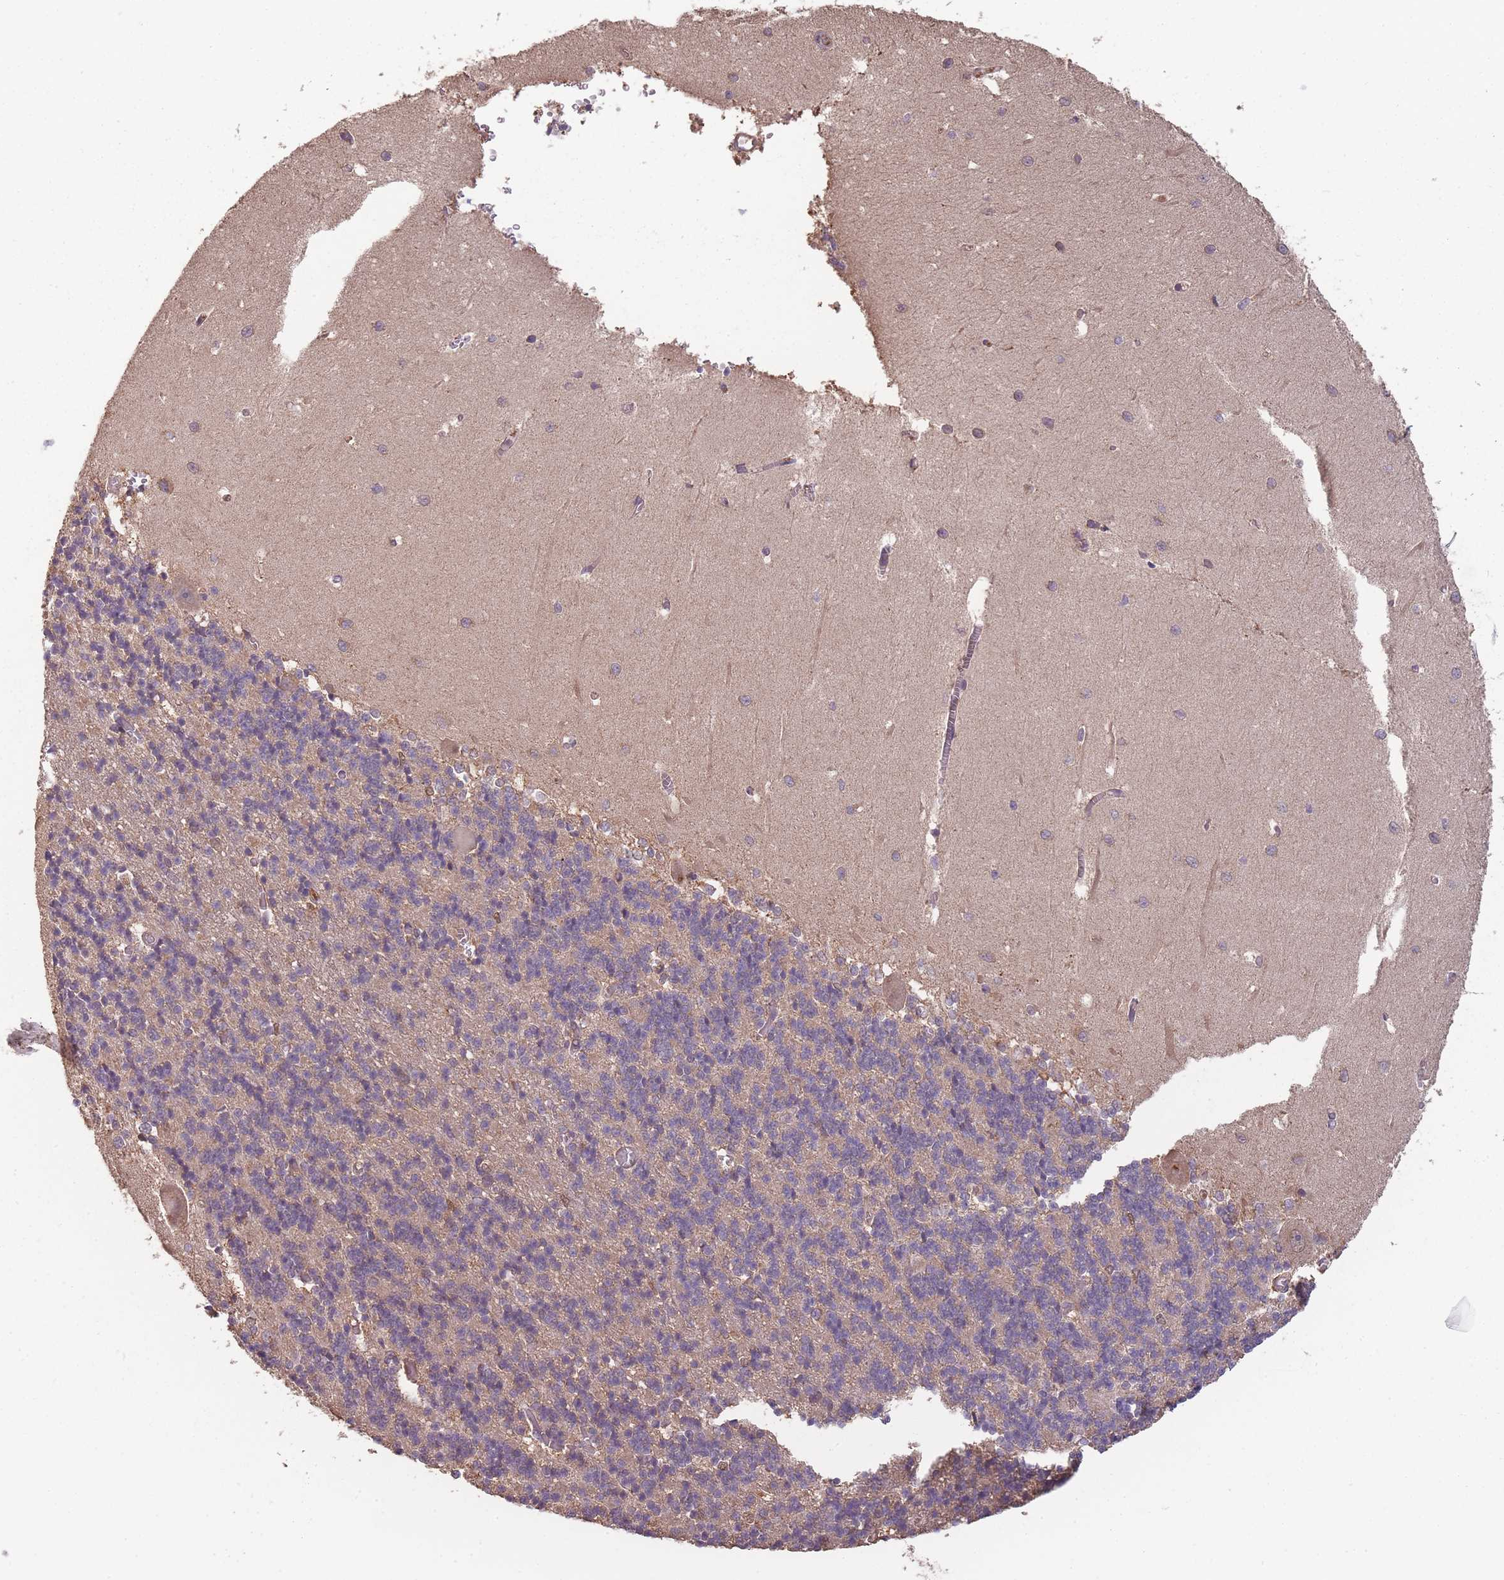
{"staining": {"intensity": "negative", "quantity": "none", "location": "none"}, "tissue": "cerebellum", "cell_type": "Cells in granular layer", "image_type": "normal", "snomed": [{"axis": "morphology", "description": "Normal tissue, NOS"}, {"axis": "topography", "description": "Cerebellum"}], "caption": "An IHC photomicrograph of normal cerebellum is shown. There is no staining in cells in granular layer of cerebellum. (Brightfield microscopy of DAB IHC at high magnification).", "gene": "SANBR", "patient": {"sex": "male", "age": 37}}